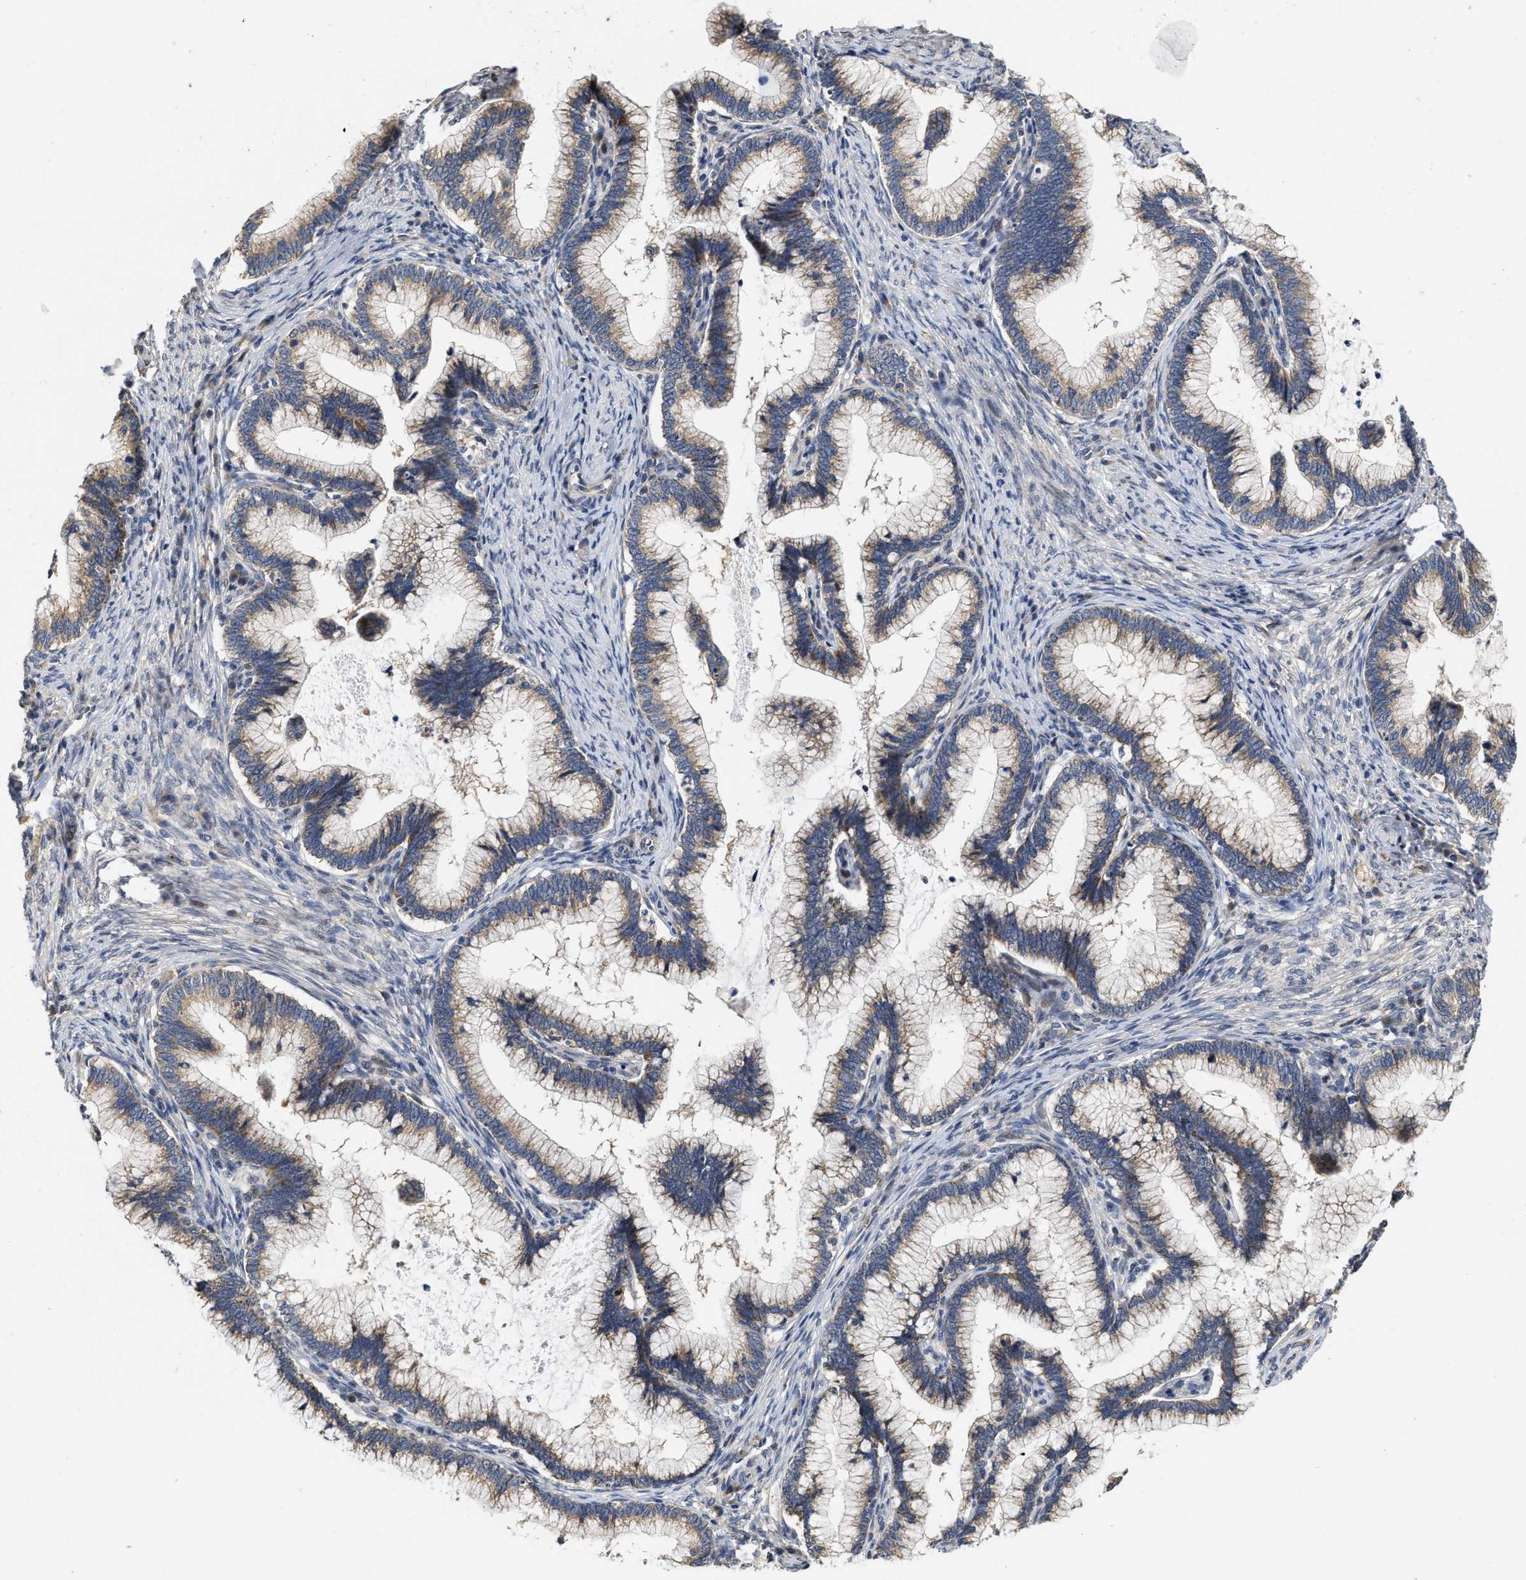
{"staining": {"intensity": "weak", "quantity": "25%-75%", "location": "cytoplasmic/membranous"}, "tissue": "cervical cancer", "cell_type": "Tumor cells", "image_type": "cancer", "snomed": [{"axis": "morphology", "description": "Adenocarcinoma, NOS"}, {"axis": "topography", "description": "Cervix"}], "caption": "Adenocarcinoma (cervical) stained for a protein exhibits weak cytoplasmic/membranous positivity in tumor cells.", "gene": "SCYL2", "patient": {"sex": "female", "age": 36}}